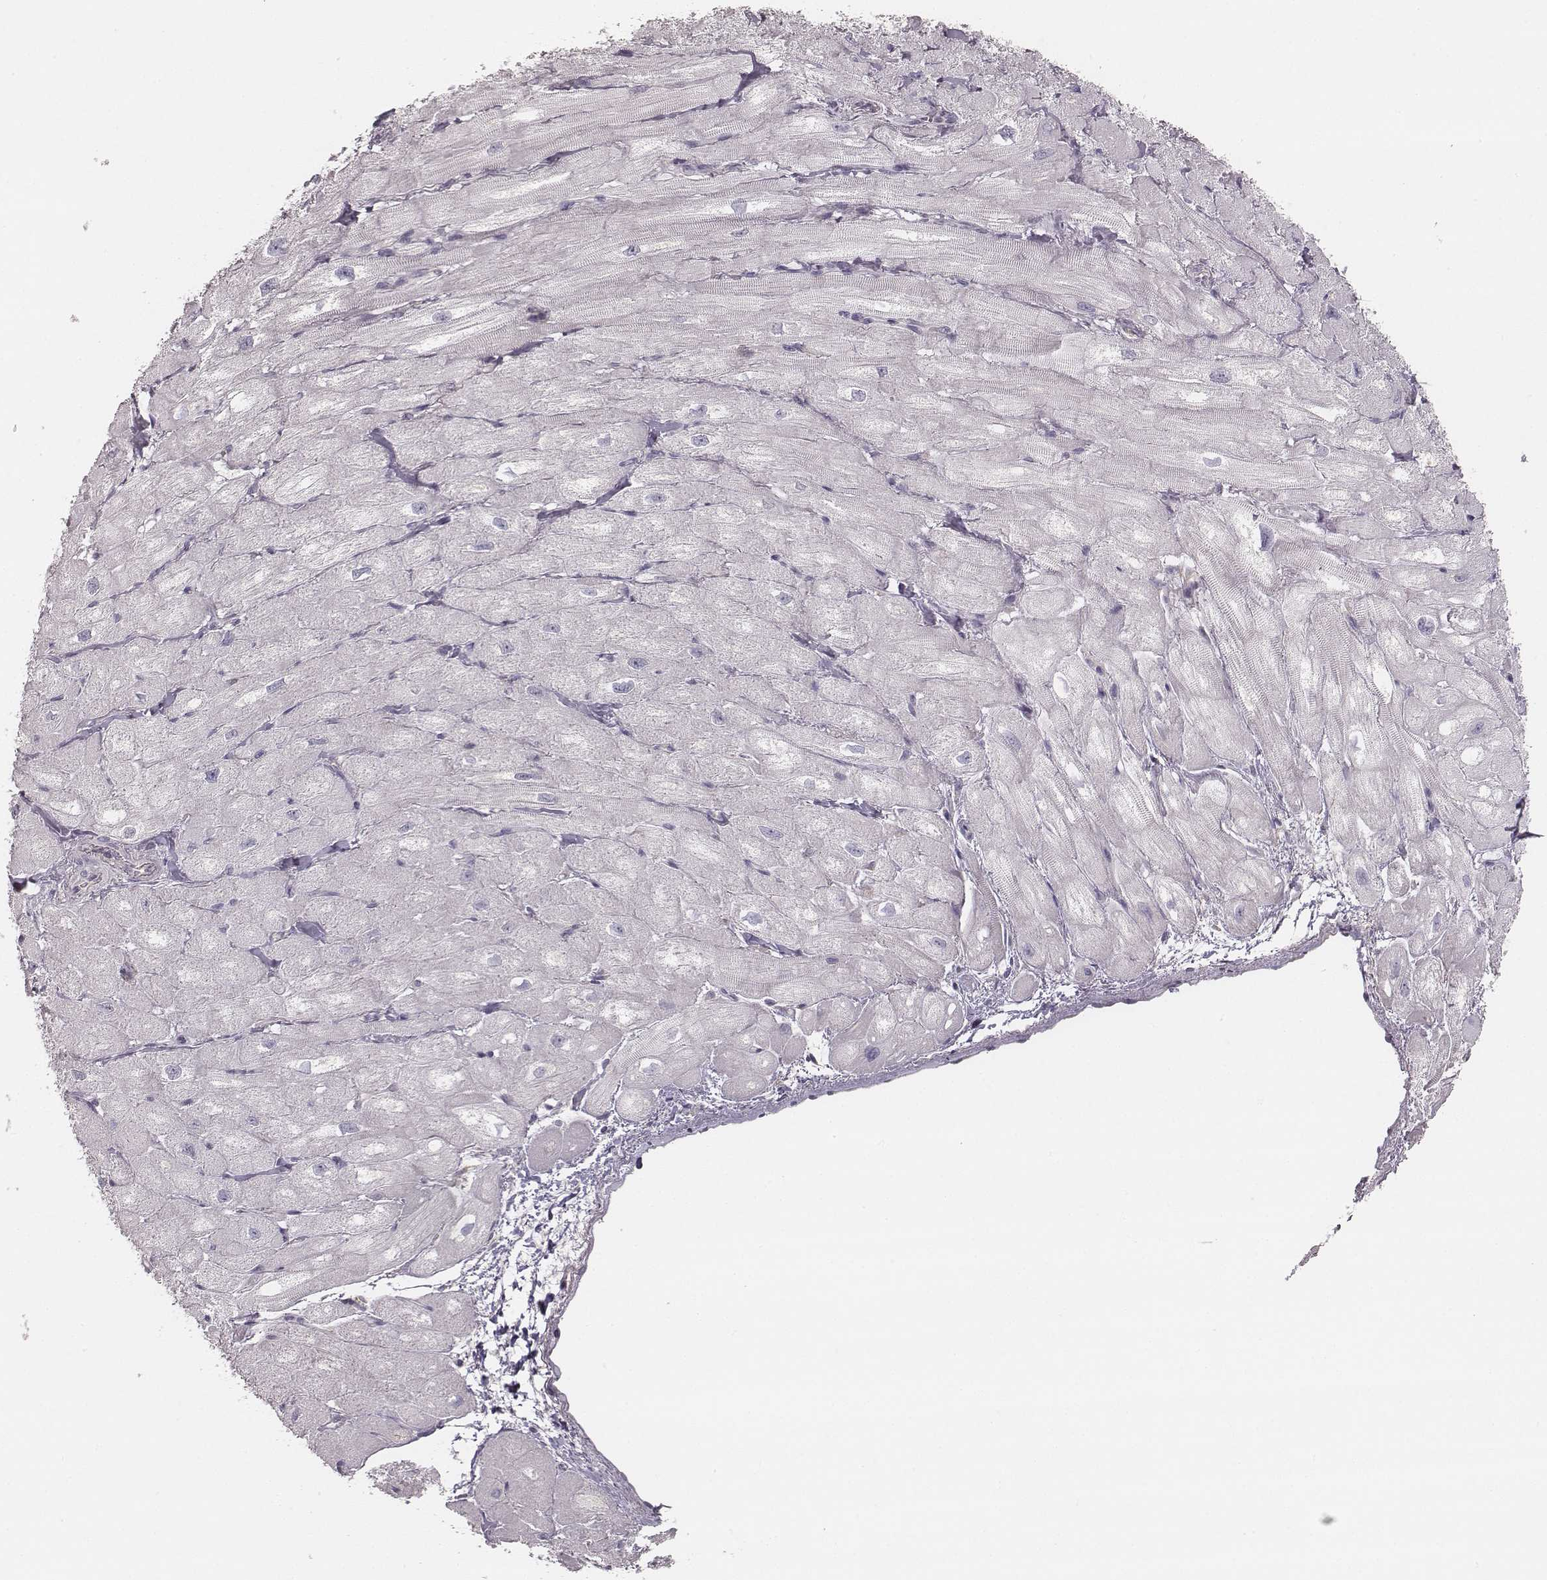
{"staining": {"intensity": "negative", "quantity": "none", "location": "none"}, "tissue": "heart muscle", "cell_type": "Cardiomyocytes", "image_type": "normal", "snomed": [{"axis": "morphology", "description": "Normal tissue, NOS"}, {"axis": "topography", "description": "Heart"}], "caption": "The immunohistochemistry photomicrograph has no significant expression in cardiomyocytes of heart muscle.", "gene": "PBK", "patient": {"sex": "male", "age": 60}}